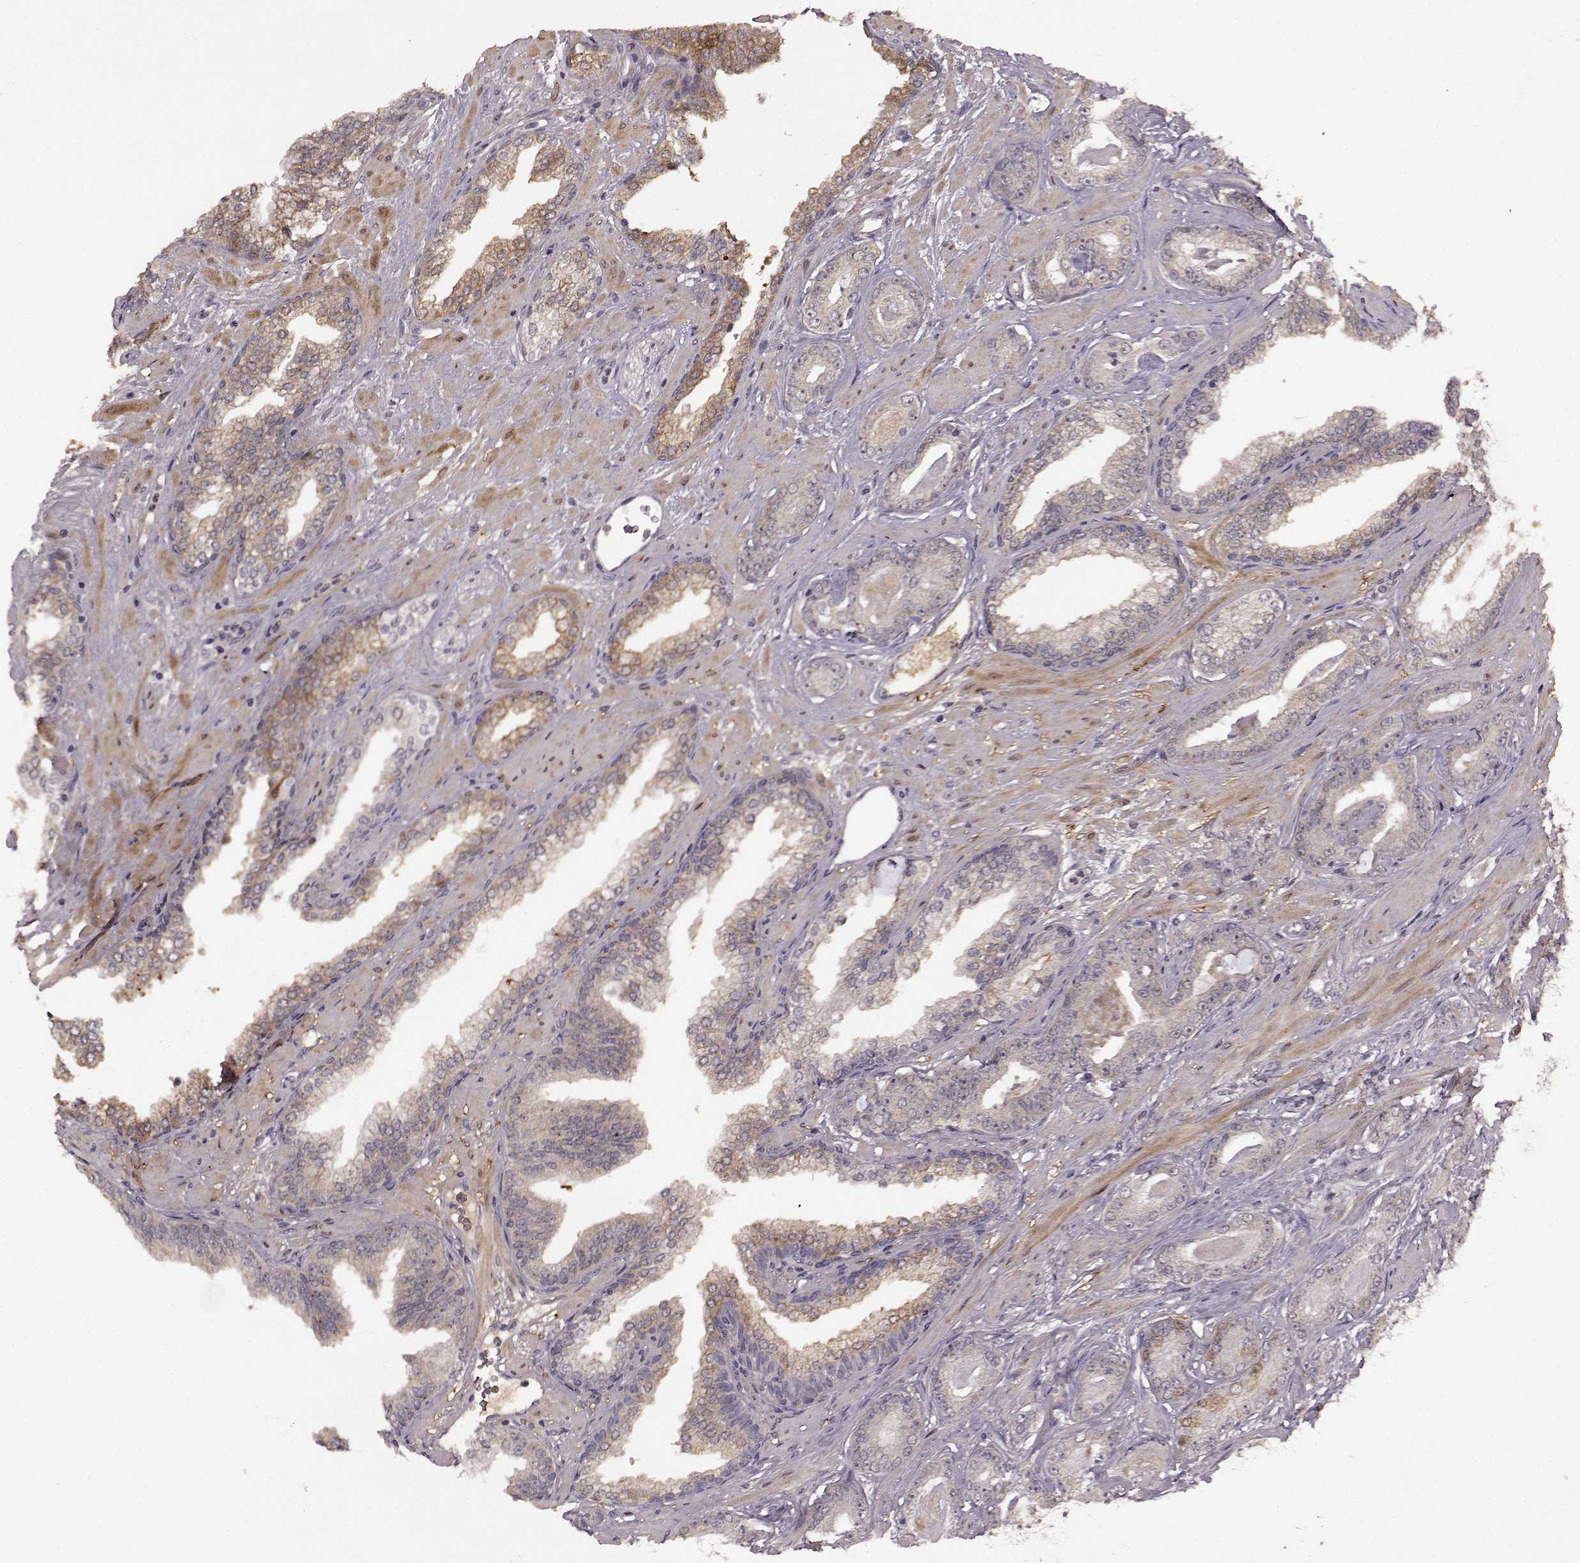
{"staining": {"intensity": "weak", "quantity": "25%-75%", "location": "cytoplasmic/membranous"}, "tissue": "prostate cancer", "cell_type": "Tumor cells", "image_type": "cancer", "snomed": [{"axis": "morphology", "description": "Adenocarcinoma, Low grade"}, {"axis": "topography", "description": "Prostate"}], "caption": "Immunohistochemistry (IHC) (DAB) staining of prostate adenocarcinoma (low-grade) displays weak cytoplasmic/membranous protein positivity in approximately 25%-75% of tumor cells.", "gene": "MAIP1", "patient": {"sex": "male", "age": 61}}